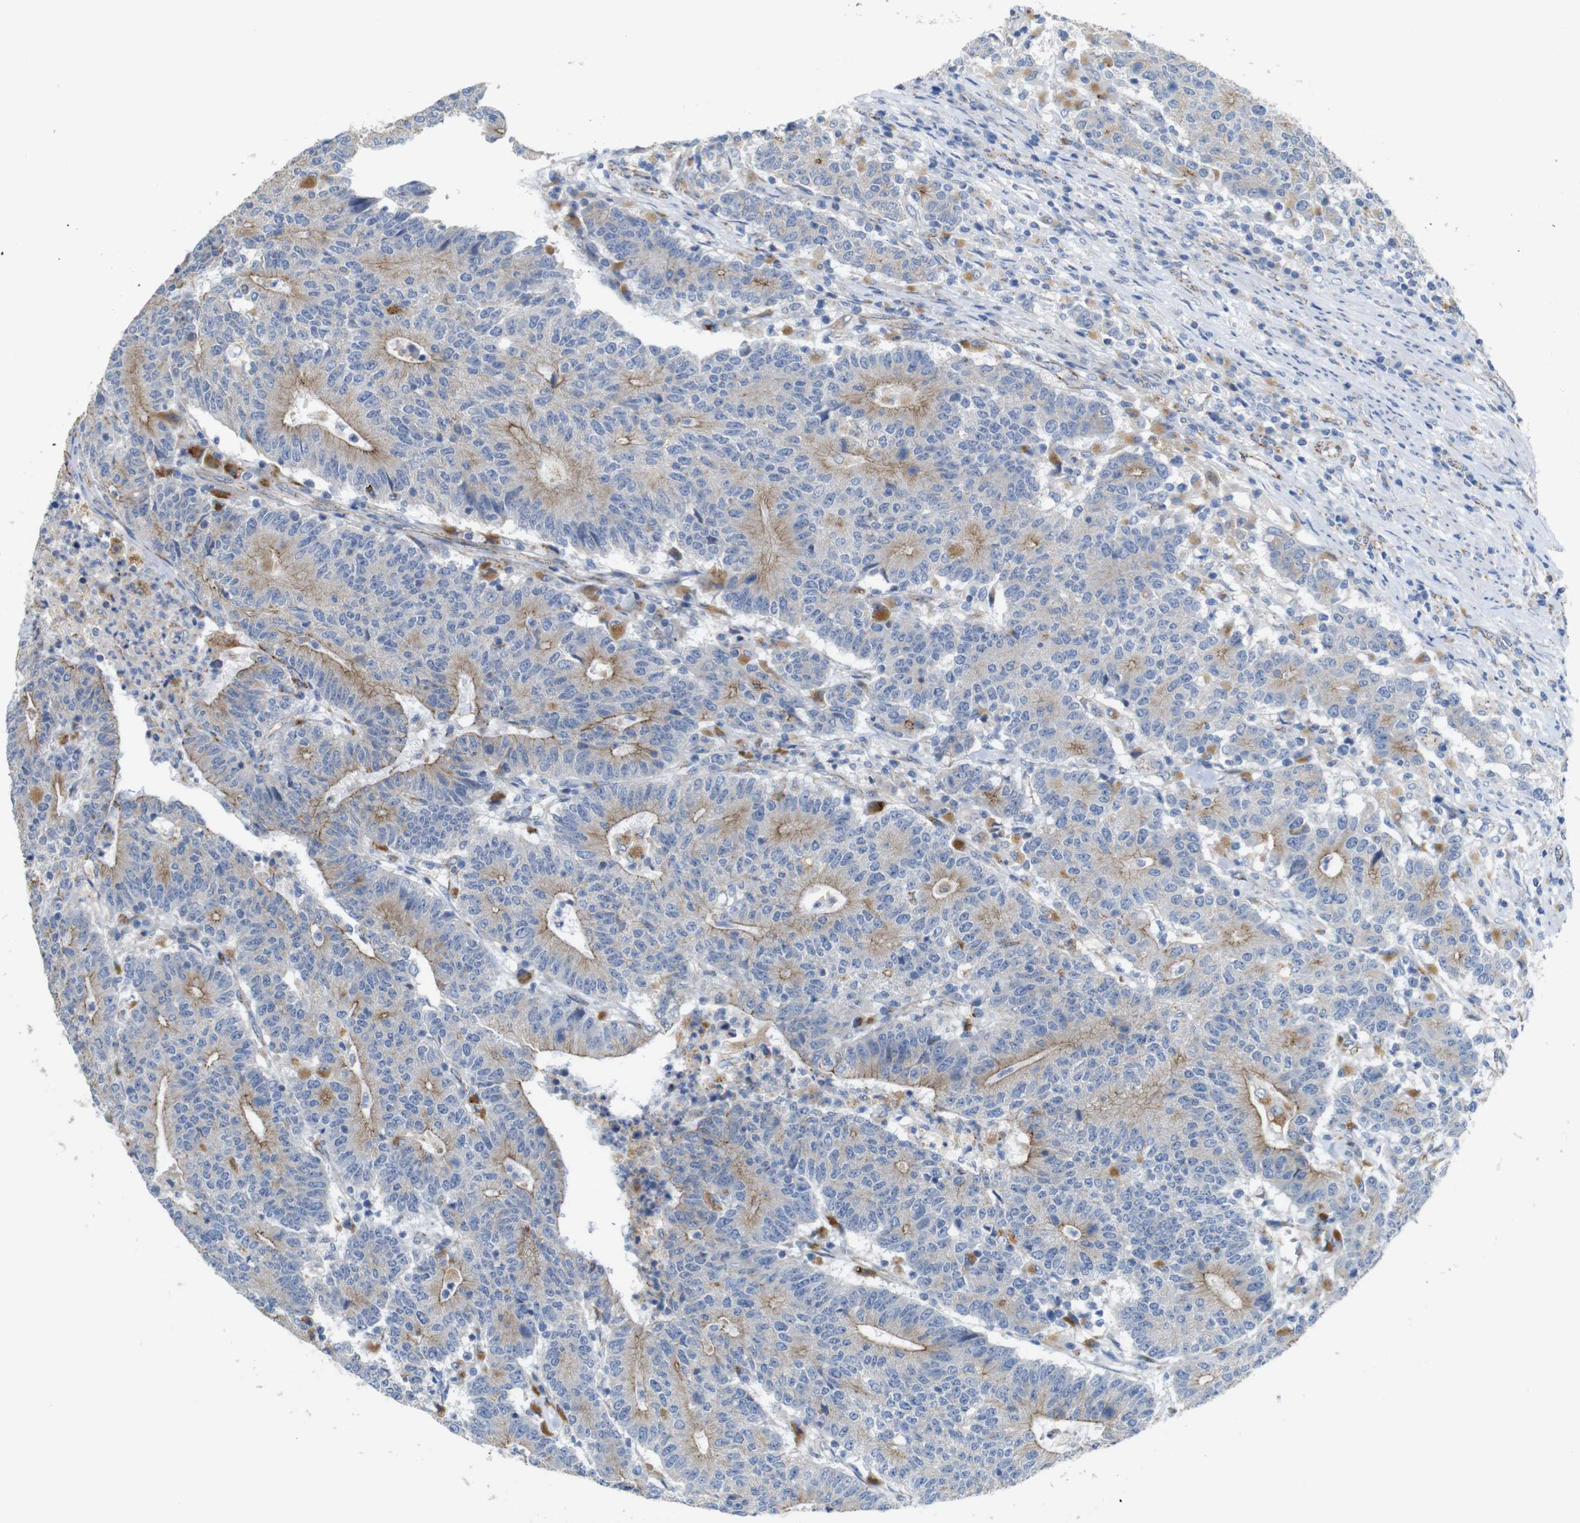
{"staining": {"intensity": "weak", "quantity": "25%-75%", "location": "cytoplasmic/membranous"}, "tissue": "colorectal cancer", "cell_type": "Tumor cells", "image_type": "cancer", "snomed": [{"axis": "morphology", "description": "Normal tissue, NOS"}, {"axis": "morphology", "description": "Adenocarcinoma, NOS"}, {"axis": "topography", "description": "Colon"}], "caption": "Protein staining of colorectal cancer tissue exhibits weak cytoplasmic/membranous expression in about 25%-75% of tumor cells.", "gene": "NHLRC3", "patient": {"sex": "female", "age": 75}}